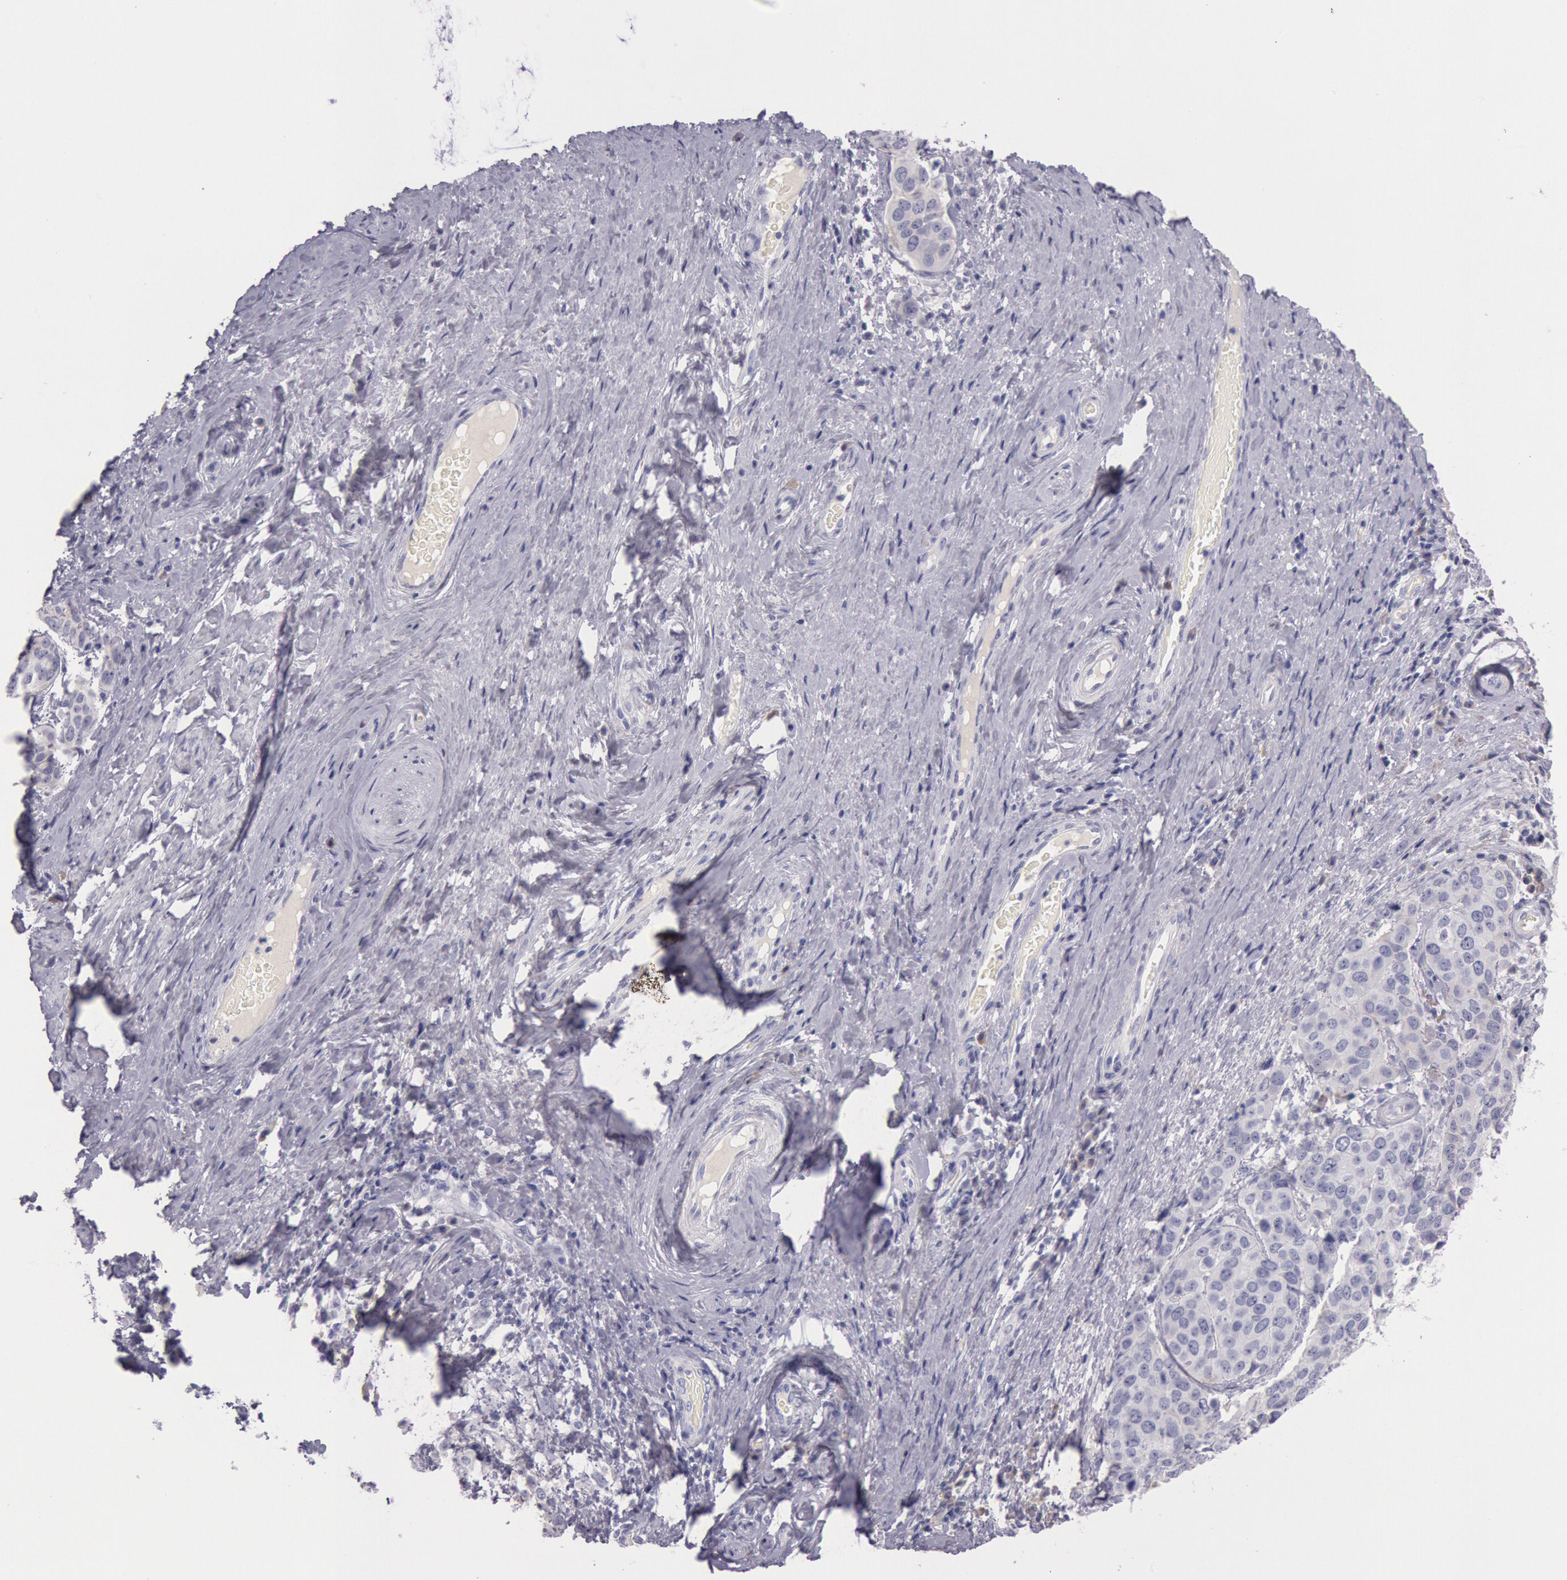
{"staining": {"intensity": "negative", "quantity": "none", "location": "none"}, "tissue": "cervical cancer", "cell_type": "Tumor cells", "image_type": "cancer", "snomed": [{"axis": "morphology", "description": "Squamous cell carcinoma, NOS"}, {"axis": "topography", "description": "Cervix"}], "caption": "IHC of squamous cell carcinoma (cervical) demonstrates no staining in tumor cells.", "gene": "EGFR", "patient": {"sex": "female", "age": 54}}